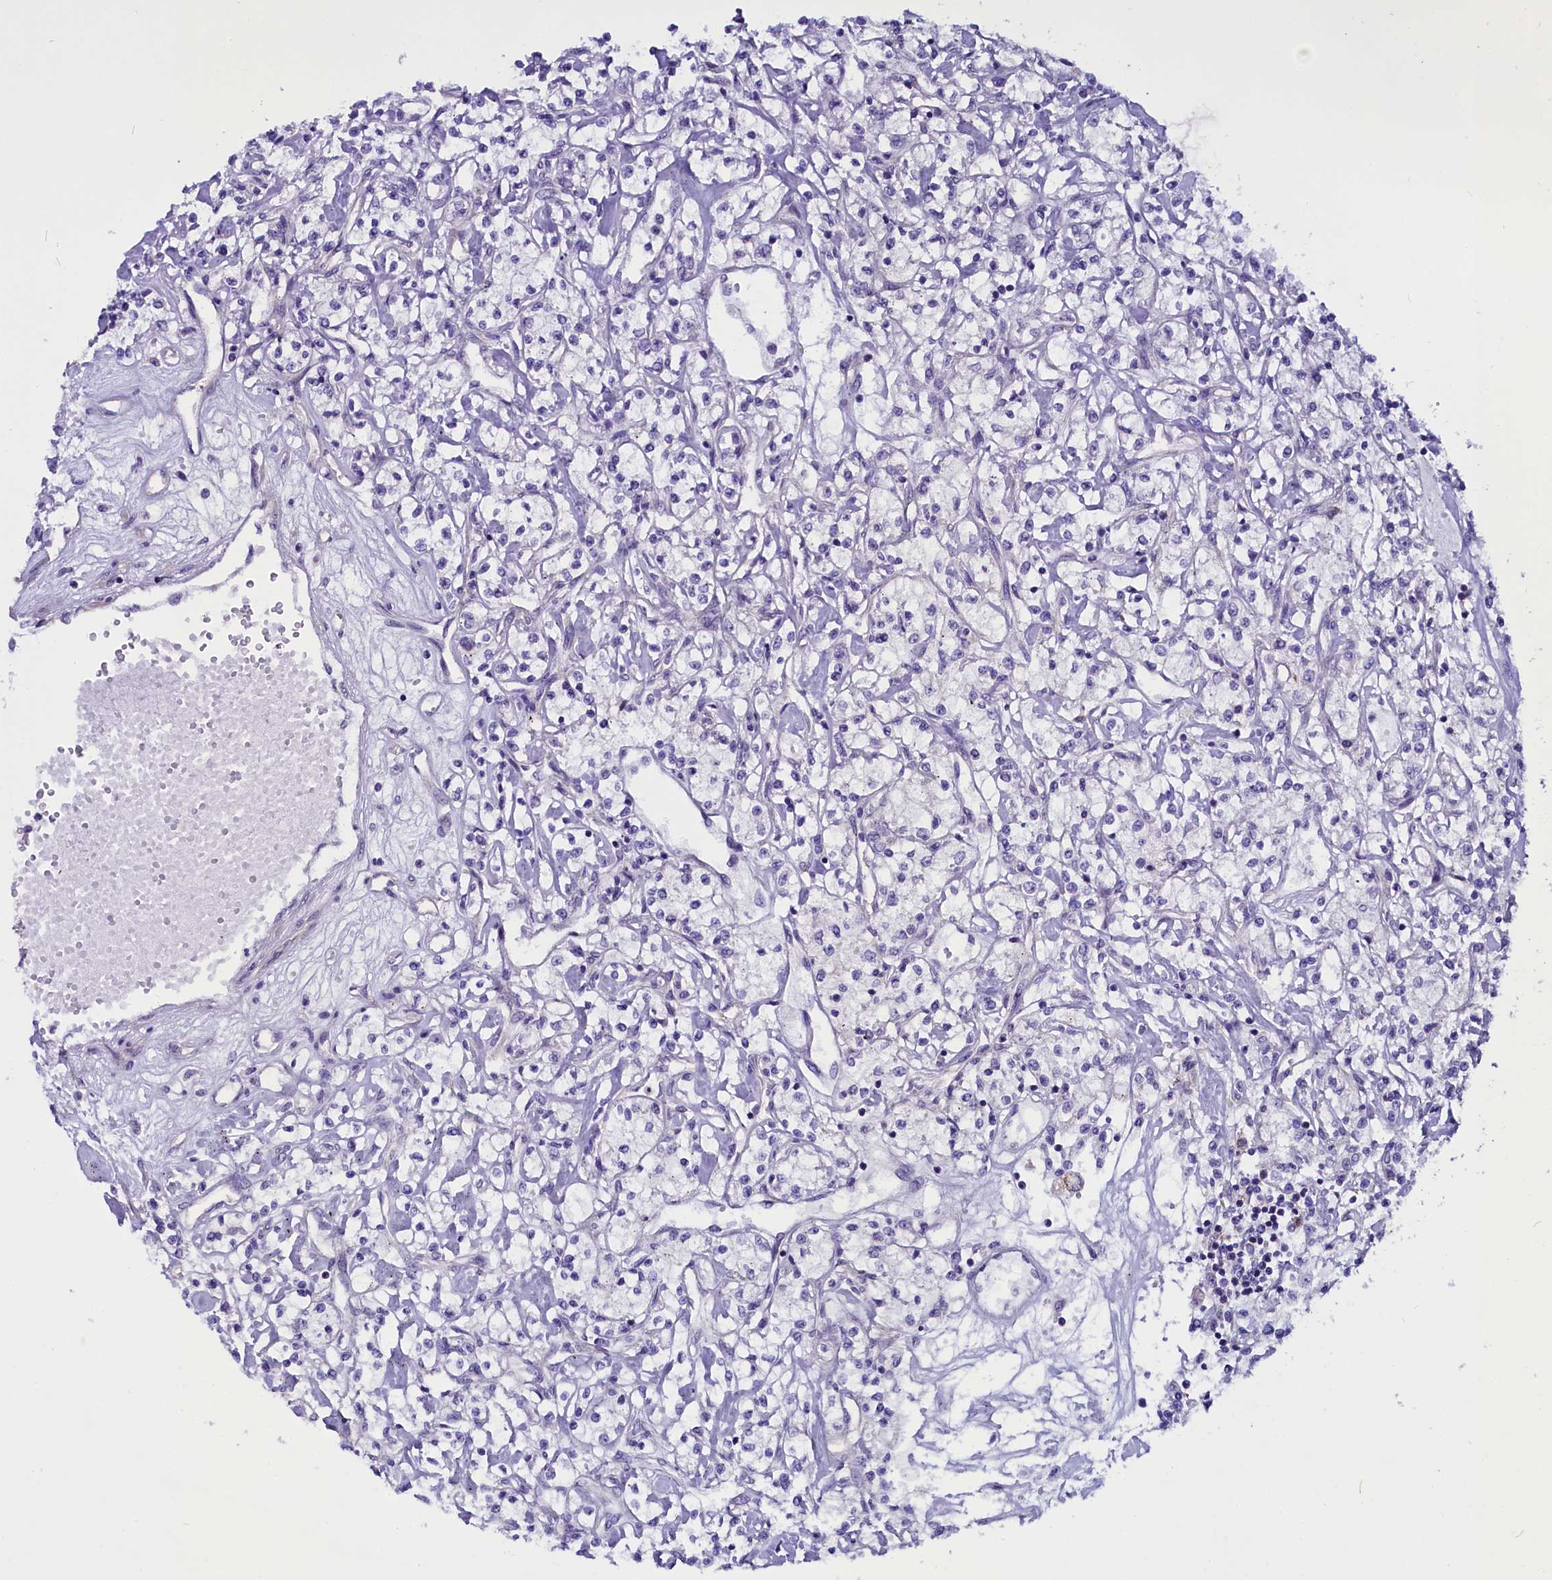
{"staining": {"intensity": "negative", "quantity": "none", "location": "none"}, "tissue": "renal cancer", "cell_type": "Tumor cells", "image_type": "cancer", "snomed": [{"axis": "morphology", "description": "Adenocarcinoma, NOS"}, {"axis": "topography", "description": "Kidney"}], "caption": "There is no significant staining in tumor cells of adenocarcinoma (renal). (DAB immunohistochemistry, high magnification).", "gene": "CEP170", "patient": {"sex": "female", "age": 59}}